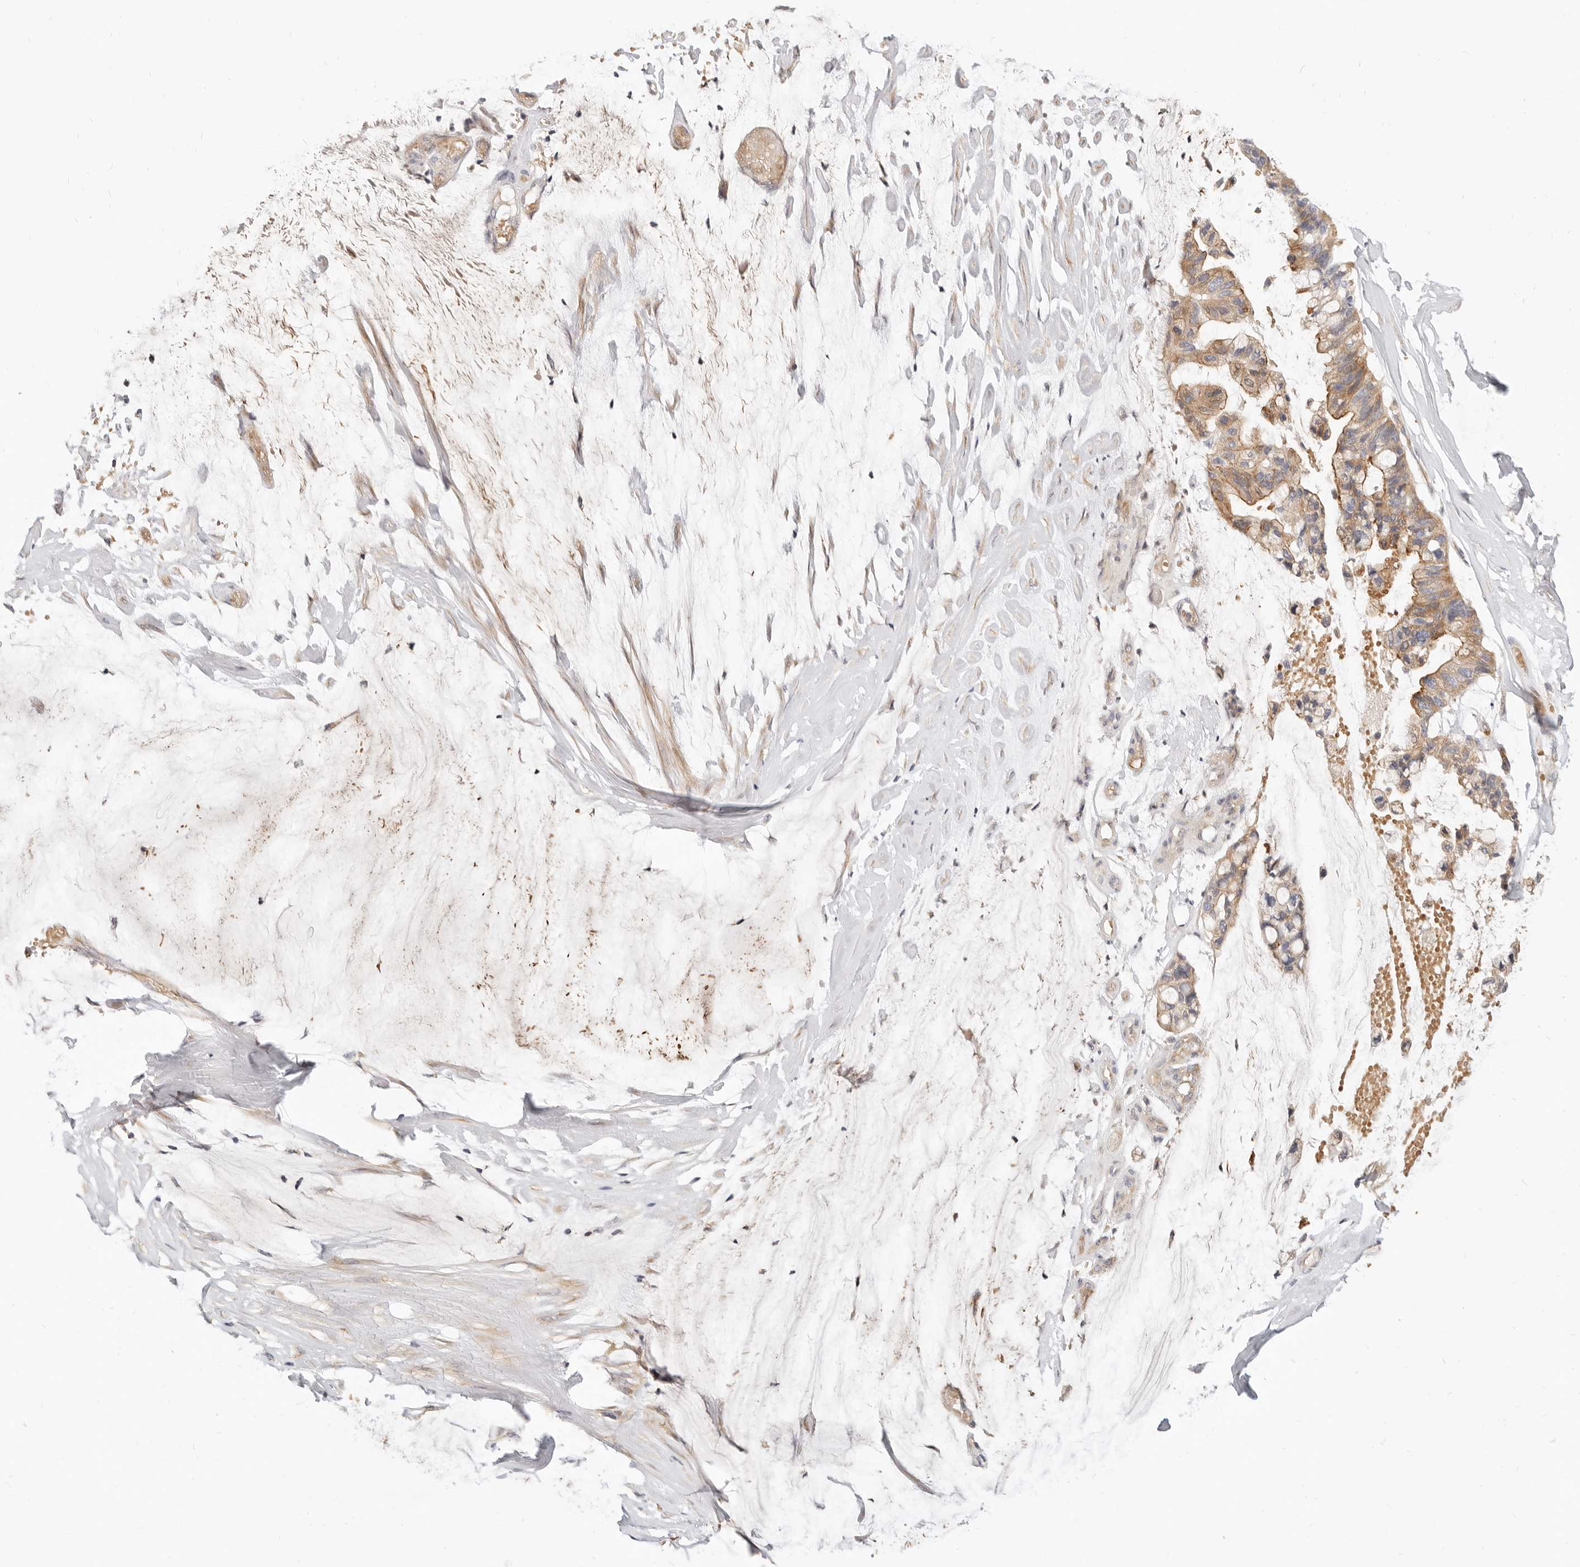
{"staining": {"intensity": "moderate", "quantity": "25%-75%", "location": "cytoplasmic/membranous"}, "tissue": "ovarian cancer", "cell_type": "Tumor cells", "image_type": "cancer", "snomed": [{"axis": "morphology", "description": "Cystadenocarcinoma, mucinous, NOS"}, {"axis": "topography", "description": "Ovary"}], "caption": "A brown stain shows moderate cytoplasmic/membranous positivity of a protein in ovarian cancer tumor cells.", "gene": "LTB4R2", "patient": {"sex": "female", "age": 39}}